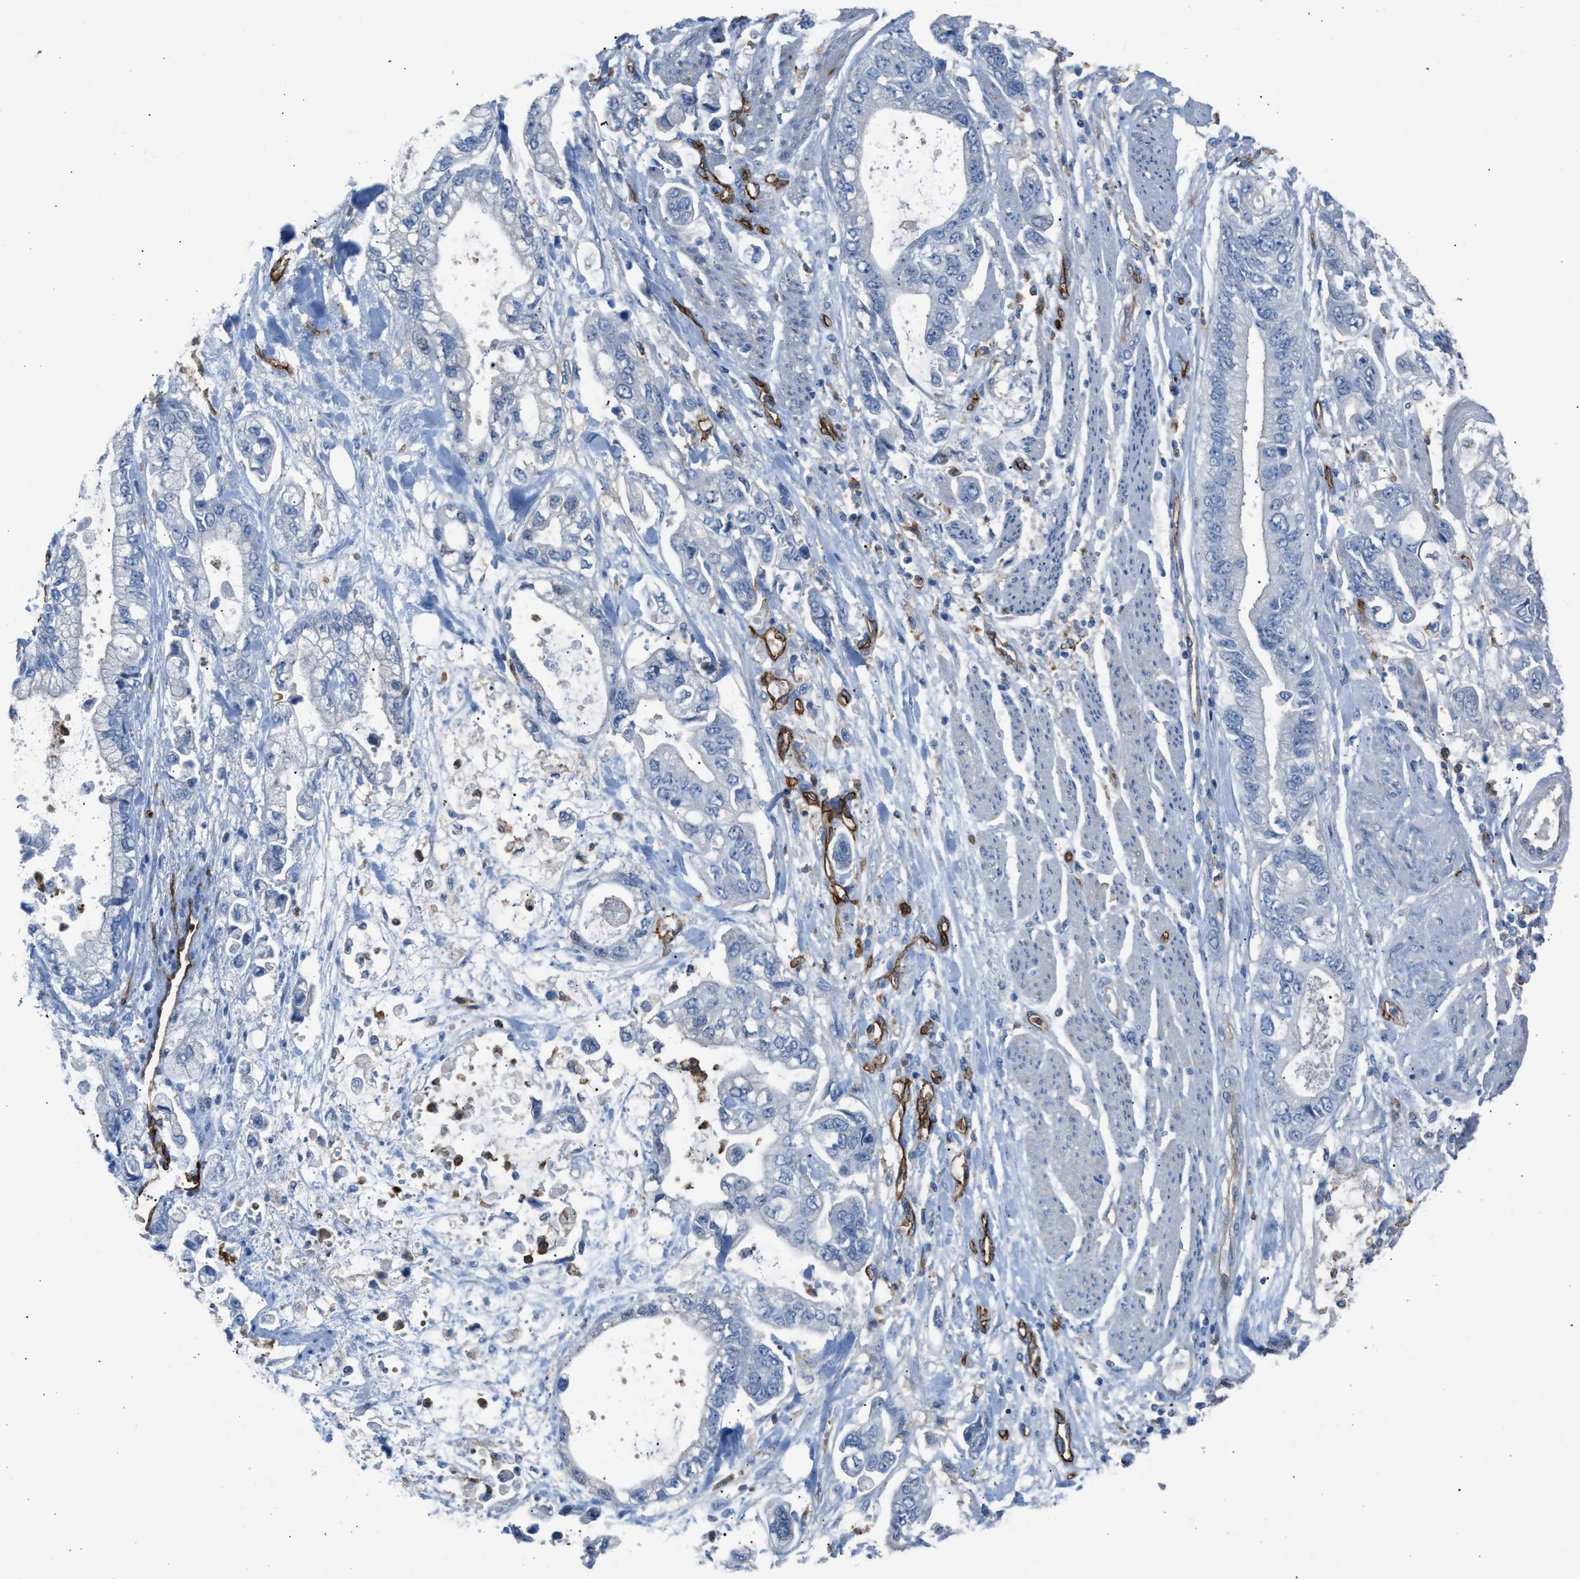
{"staining": {"intensity": "negative", "quantity": "none", "location": "none"}, "tissue": "stomach cancer", "cell_type": "Tumor cells", "image_type": "cancer", "snomed": [{"axis": "morphology", "description": "Normal tissue, NOS"}, {"axis": "morphology", "description": "Adenocarcinoma, NOS"}, {"axis": "topography", "description": "Stomach"}], "caption": "DAB immunohistochemical staining of adenocarcinoma (stomach) shows no significant staining in tumor cells.", "gene": "DYSF", "patient": {"sex": "male", "age": 62}}